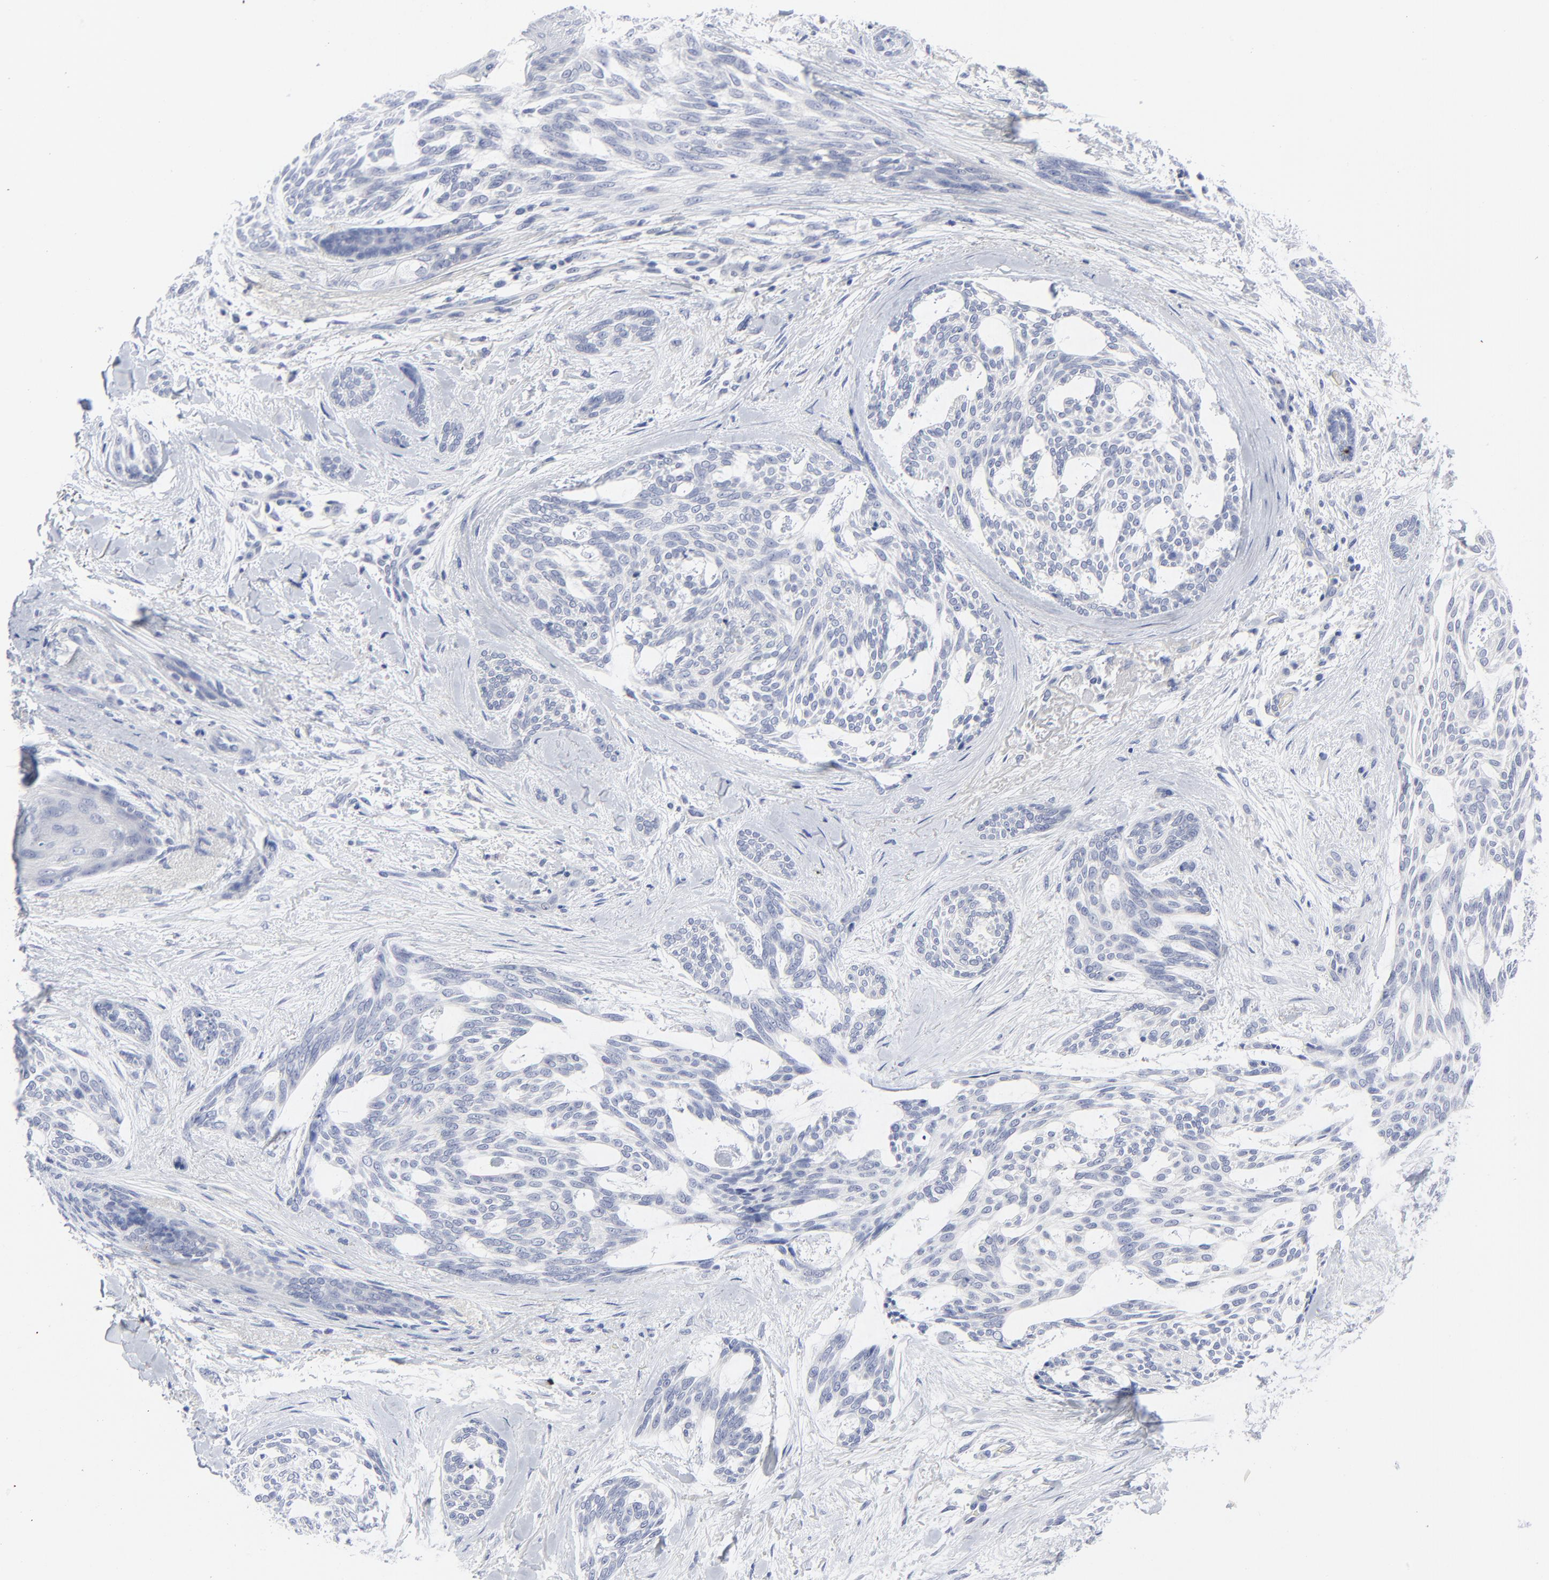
{"staining": {"intensity": "negative", "quantity": "none", "location": "none"}, "tissue": "skin cancer", "cell_type": "Tumor cells", "image_type": "cancer", "snomed": [{"axis": "morphology", "description": "Normal tissue, NOS"}, {"axis": "morphology", "description": "Basal cell carcinoma"}, {"axis": "topography", "description": "Skin"}], "caption": "An IHC image of basal cell carcinoma (skin) is shown. There is no staining in tumor cells of basal cell carcinoma (skin).", "gene": "CLEC4G", "patient": {"sex": "female", "age": 71}}